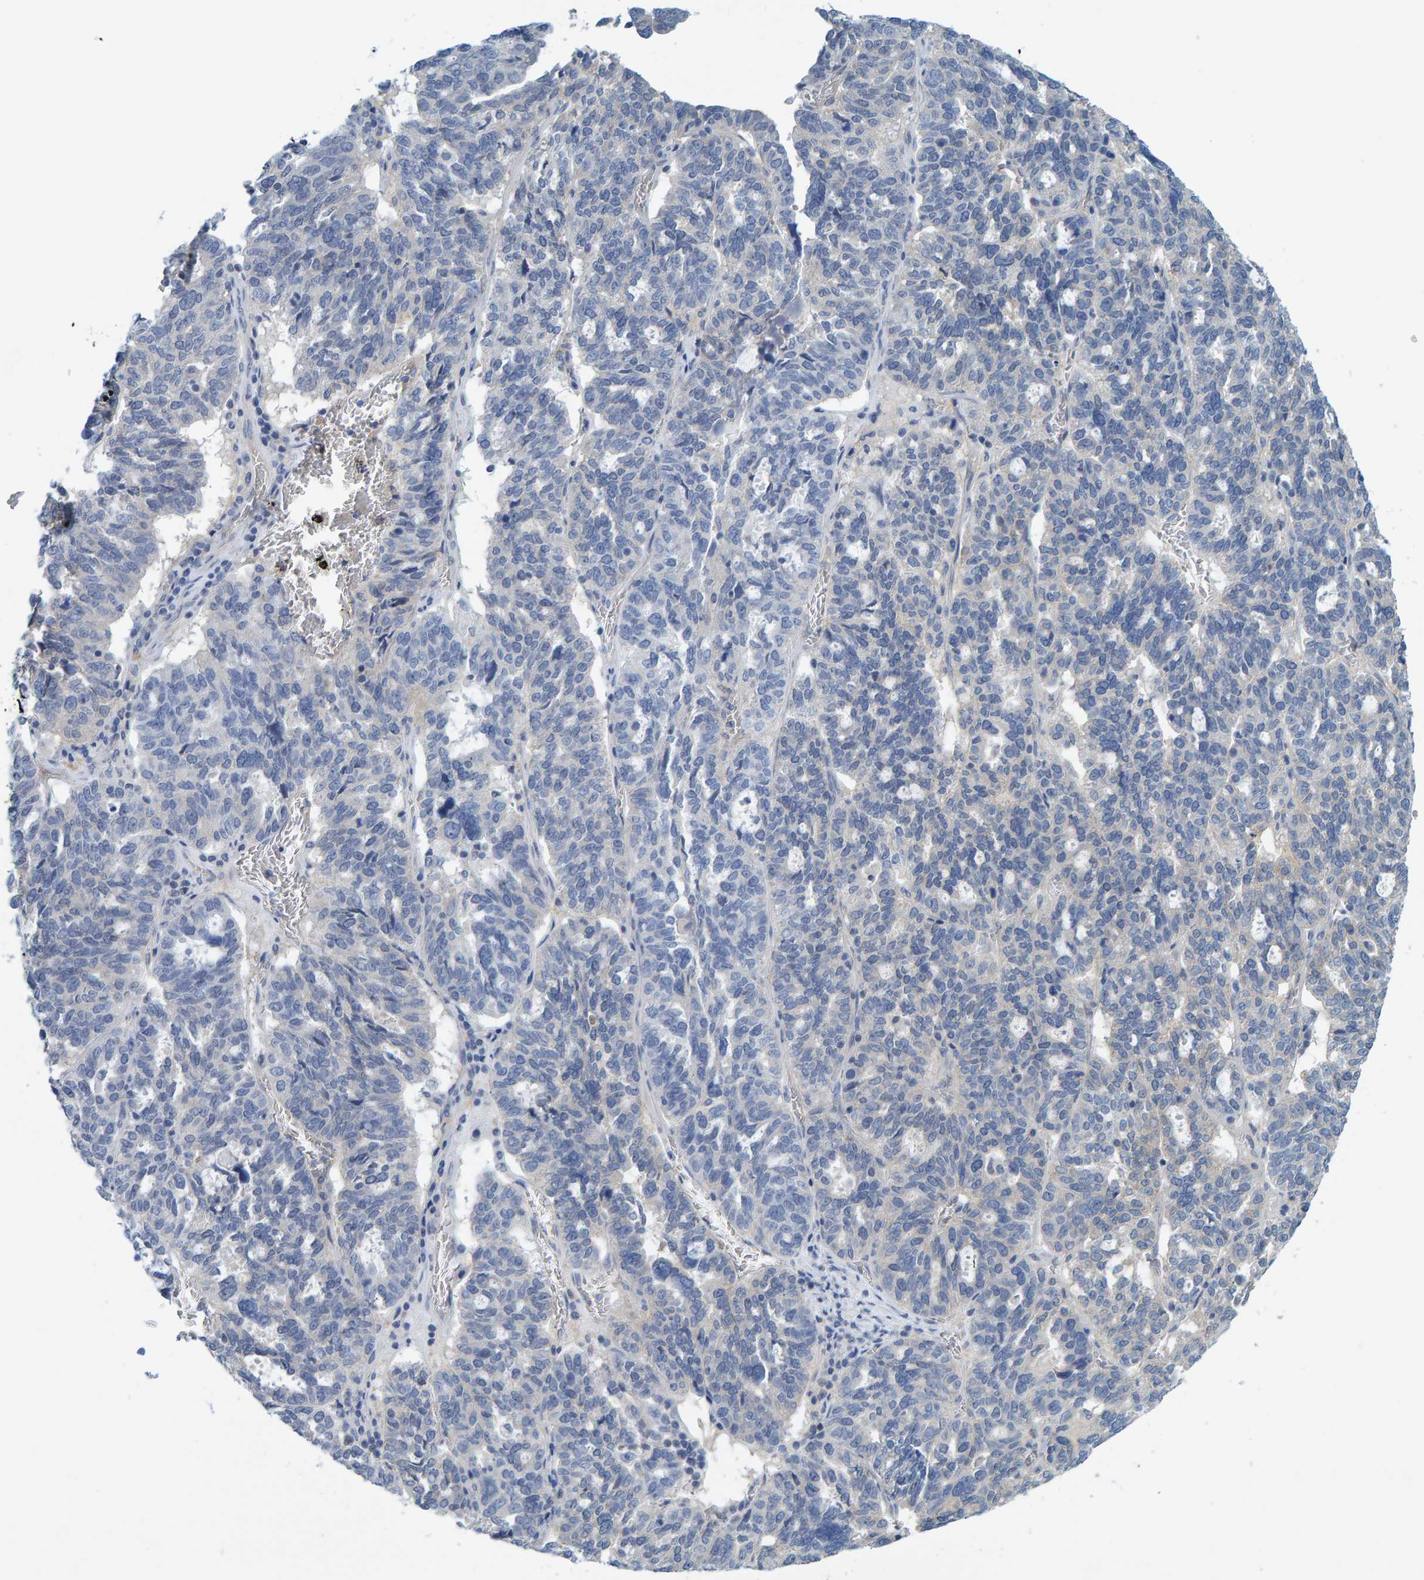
{"staining": {"intensity": "negative", "quantity": "none", "location": "none"}, "tissue": "ovarian cancer", "cell_type": "Tumor cells", "image_type": "cancer", "snomed": [{"axis": "morphology", "description": "Cystadenocarcinoma, serous, NOS"}, {"axis": "topography", "description": "Ovary"}], "caption": "Tumor cells are negative for protein expression in human ovarian serous cystadenocarcinoma. (Stains: DAB immunohistochemistry (IHC) with hematoxylin counter stain, Microscopy: brightfield microscopy at high magnification).", "gene": "ALAD", "patient": {"sex": "female", "age": 59}}